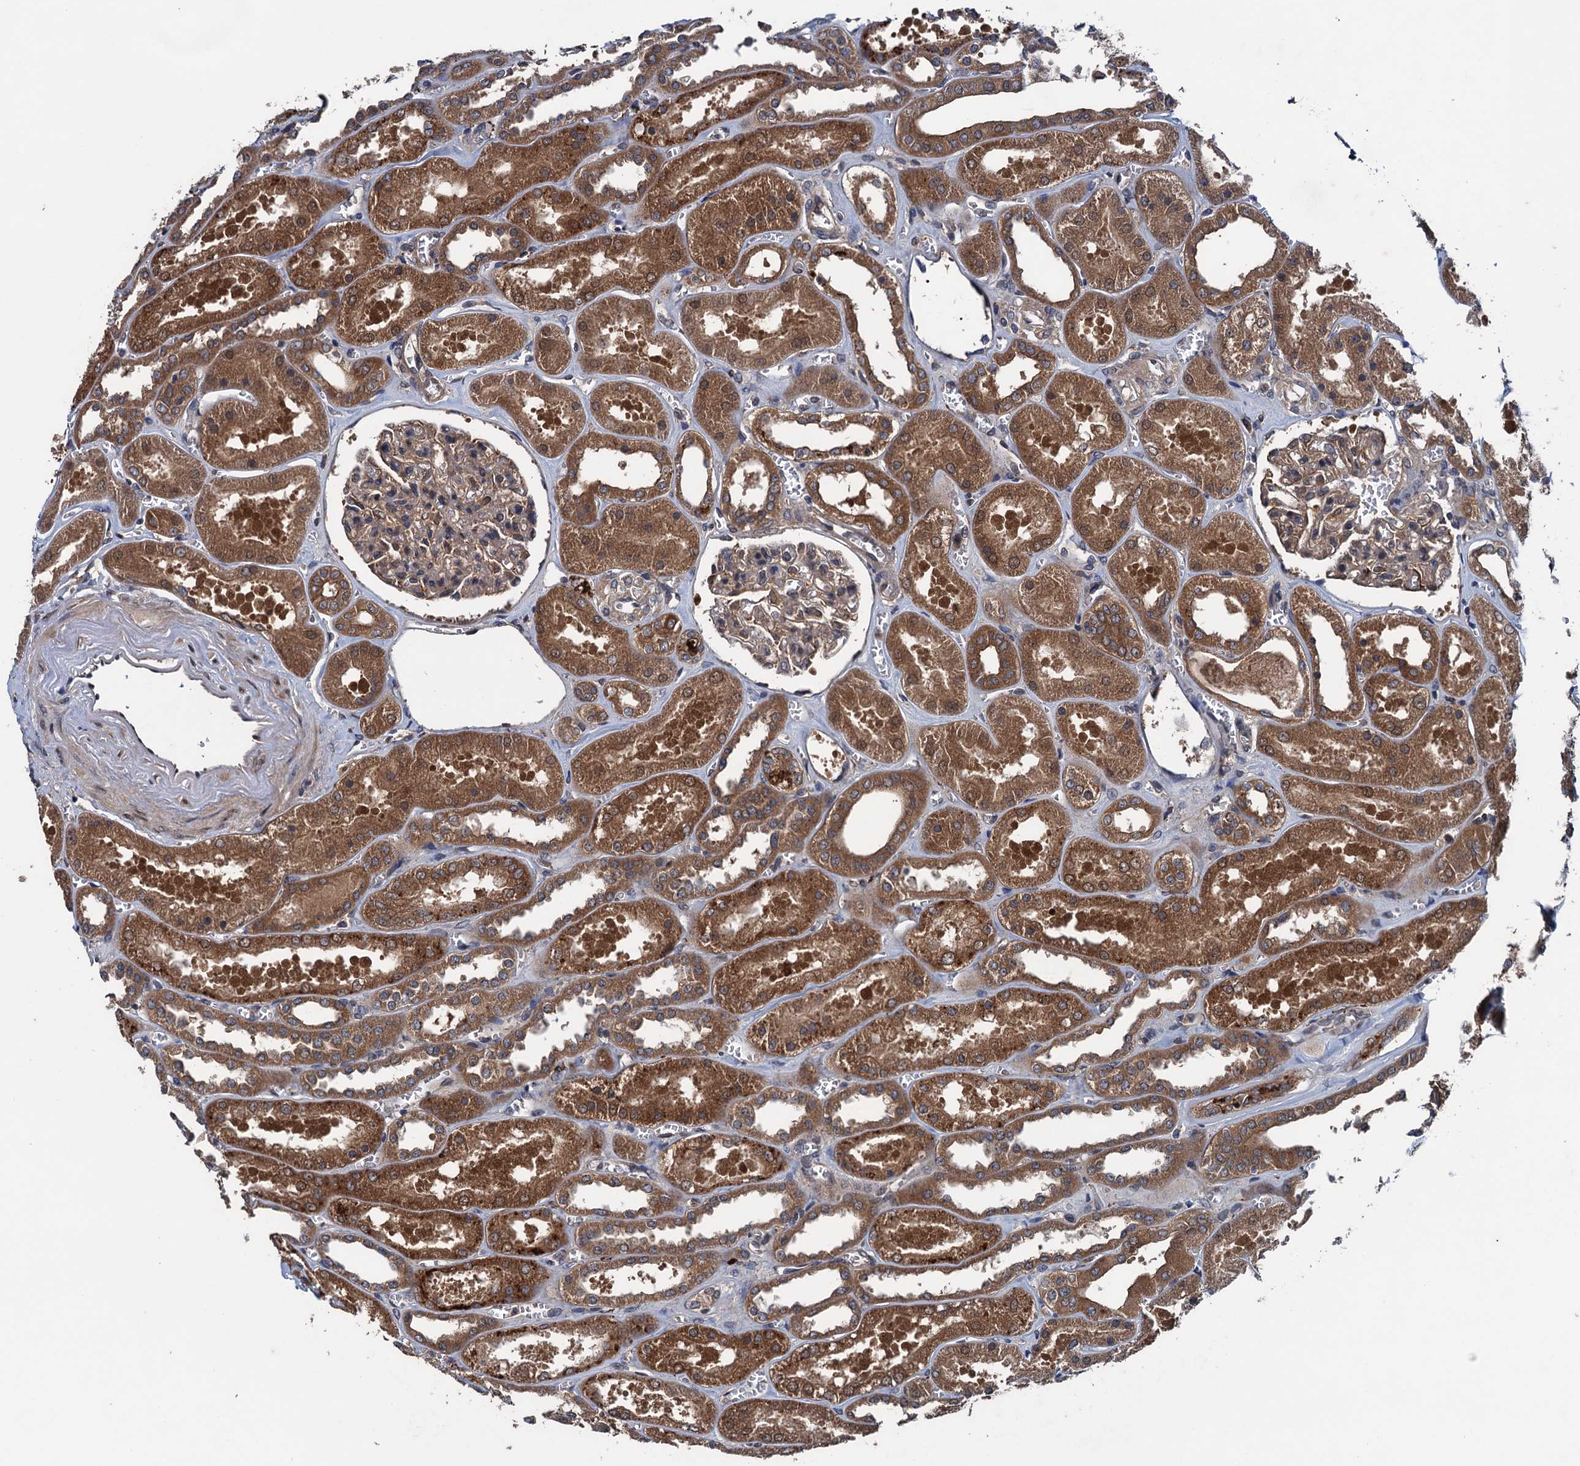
{"staining": {"intensity": "moderate", "quantity": ">75%", "location": "cytoplasmic/membranous"}, "tissue": "kidney", "cell_type": "Cells in glomeruli", "image_type": "normal", "snomed": [{"axis": "morphology", "description": "Normal tissue, NOS"}, {"axis": "morphology", "description": "Adenocarcinoma, NOS"}, {"axis": "topography", "description": "Kidney"}], "caption": "Moderate cytoplasmic/membranous expression for a protein is seen in approximately >75% of cells in glomeruli of normal kidney using immunohistochemistry.", "gene": "BLTP3B", "patient": {"sex": "female", "age": 68}}